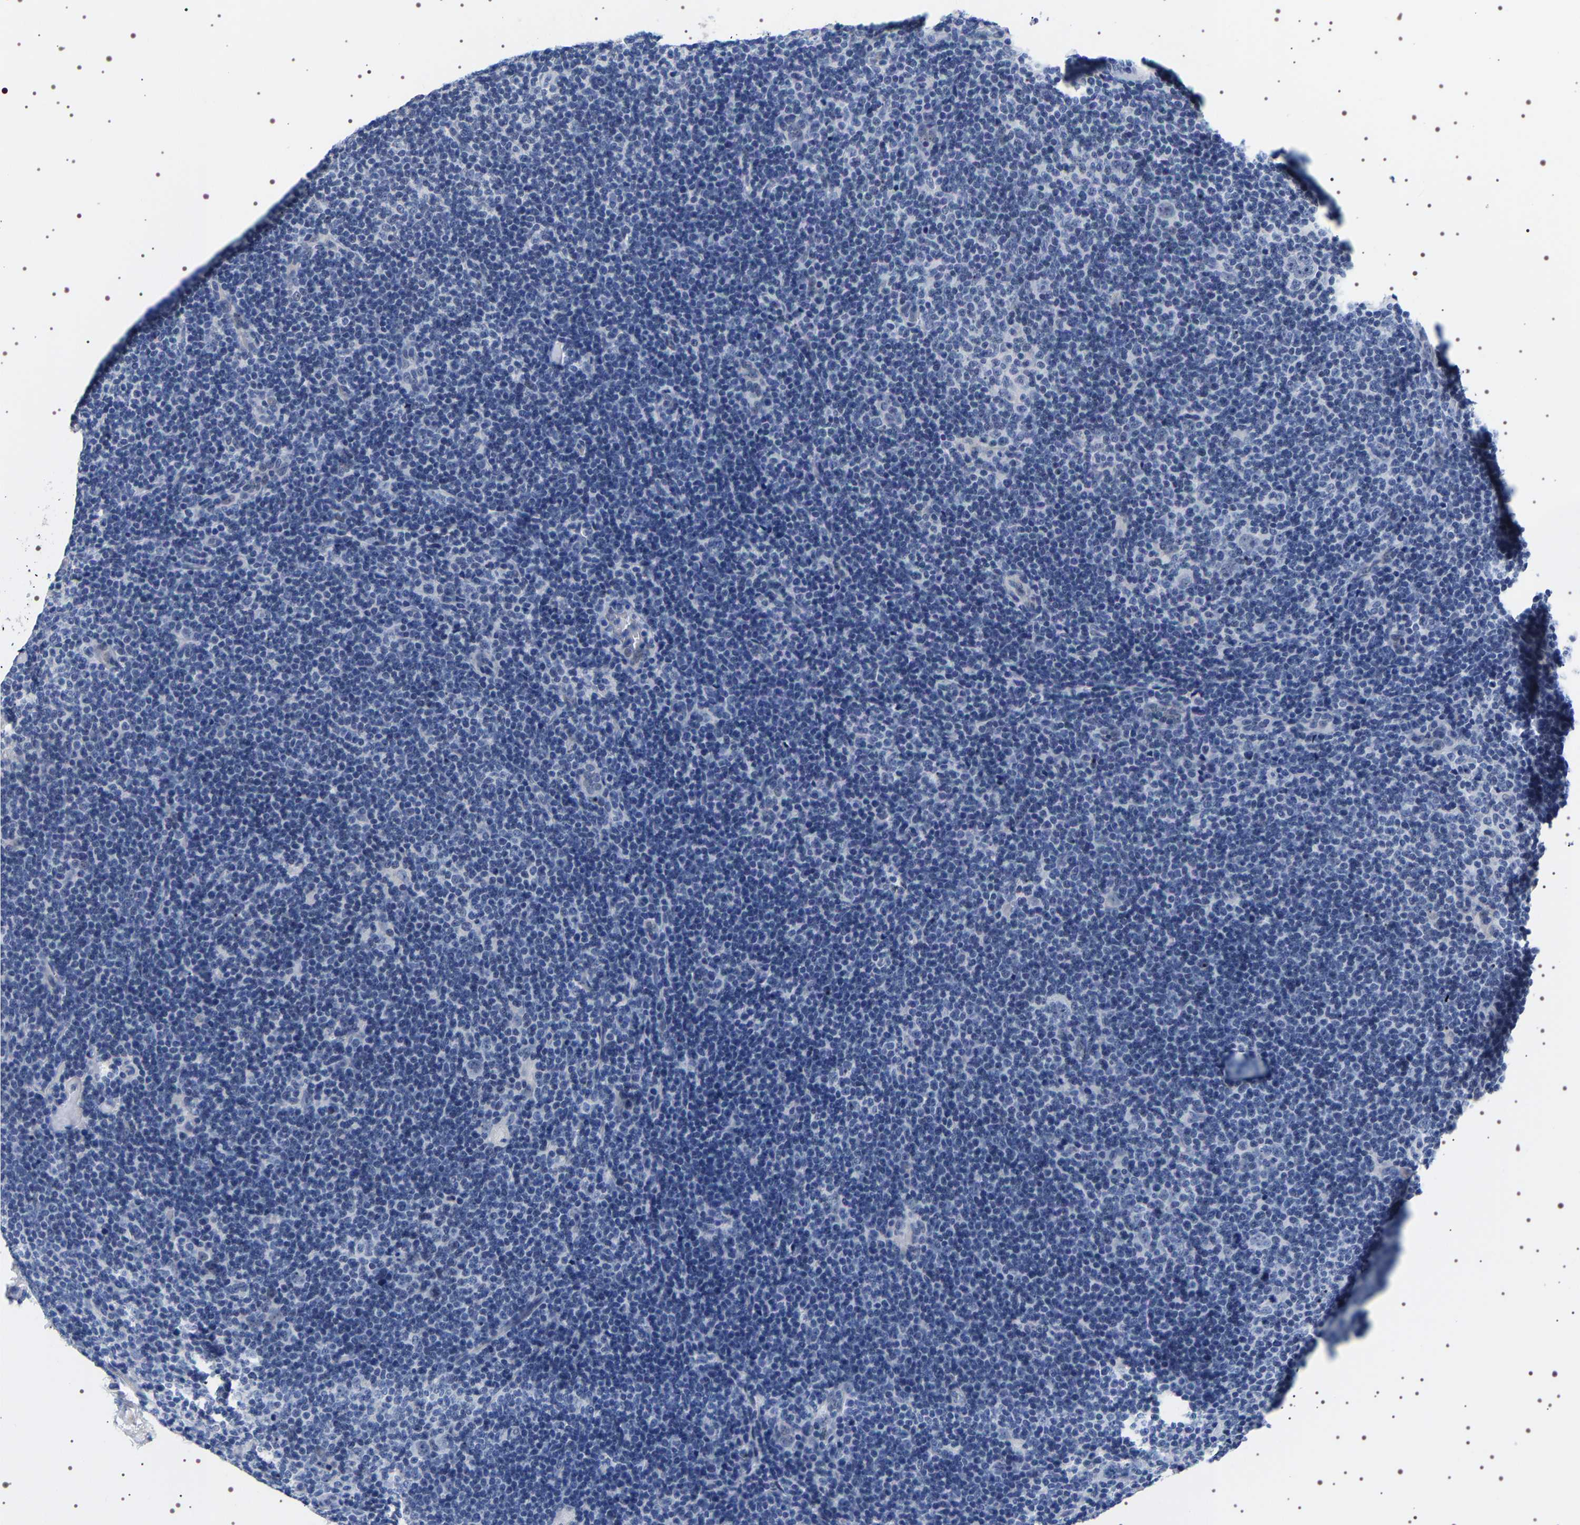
{"staining": {"intensity": "negative", "quantity": "none", "location": "none"}, "tissue": "lymphoma", "cell_type": "Tumor cells", "image_type": "cancer", "snomed": [{"axis": "morphology", "description": "Hodgkin's disease, NOS"}, {"axis": "topography", "description": "Lymph node"}], "caption": "The histopathology image demonstrates no staining of tumor cells in lymphoma.", "gene": "UBQLN3", "patient": {"sex": "female", "age": 57}}